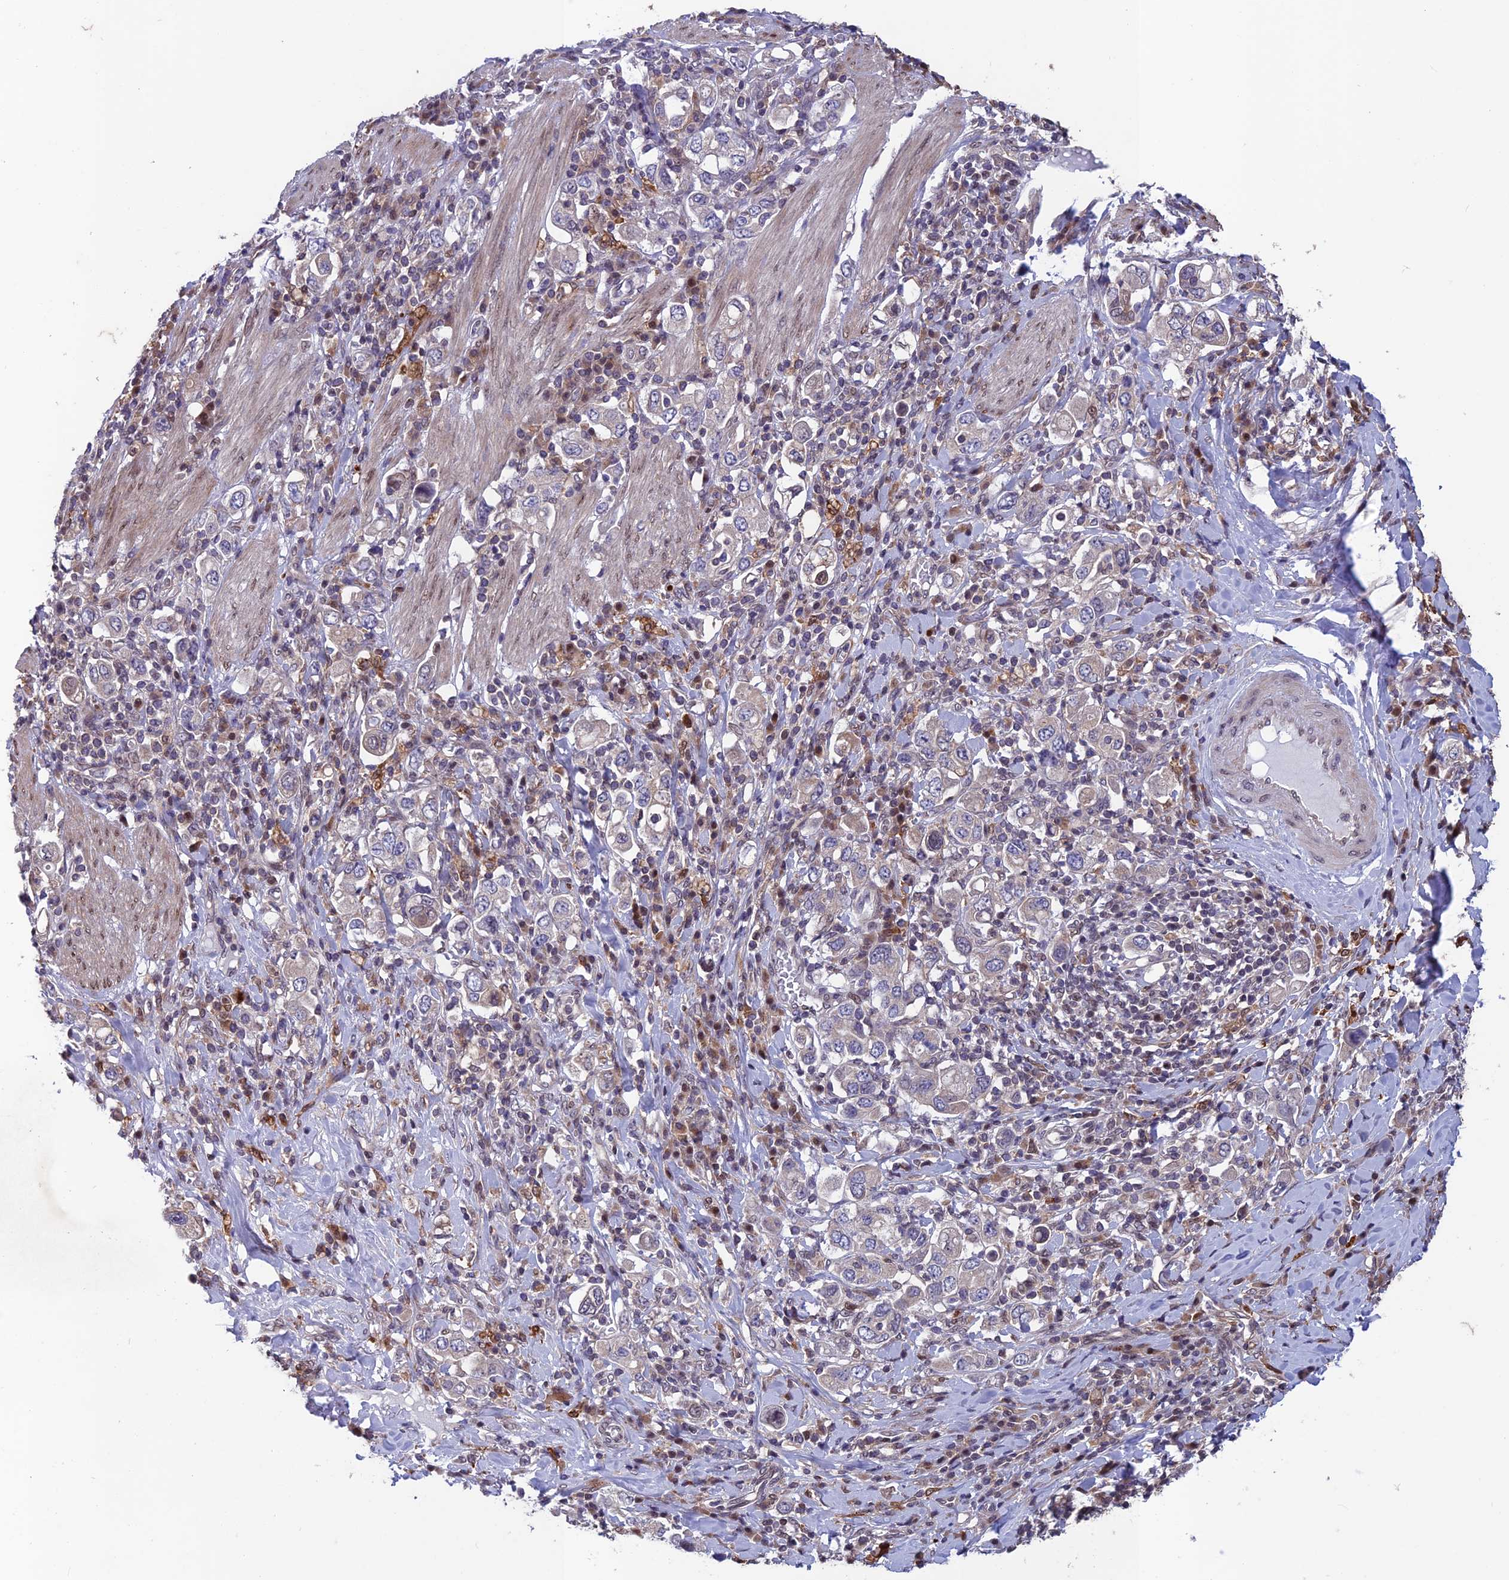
{"staining": {"intensity": "weak", "quantity": "<25%", "location": "cytoplasmic/membranous"}, "tissue": "stomach cancer", "cell_type": "Tumor cells", "image_type": "cancer", "snomed": [{"axis": "morphology", "description": "Adenocarcinoma, NOS"}, {"axis": "topography", "description": "Stomach, upper"}], "caption": "There is no significant positivity in tumor cells of stomach cancer (adenocarcinoma).", "gene": "MAST2", "patient": {"sex": "male", "age": 62}}